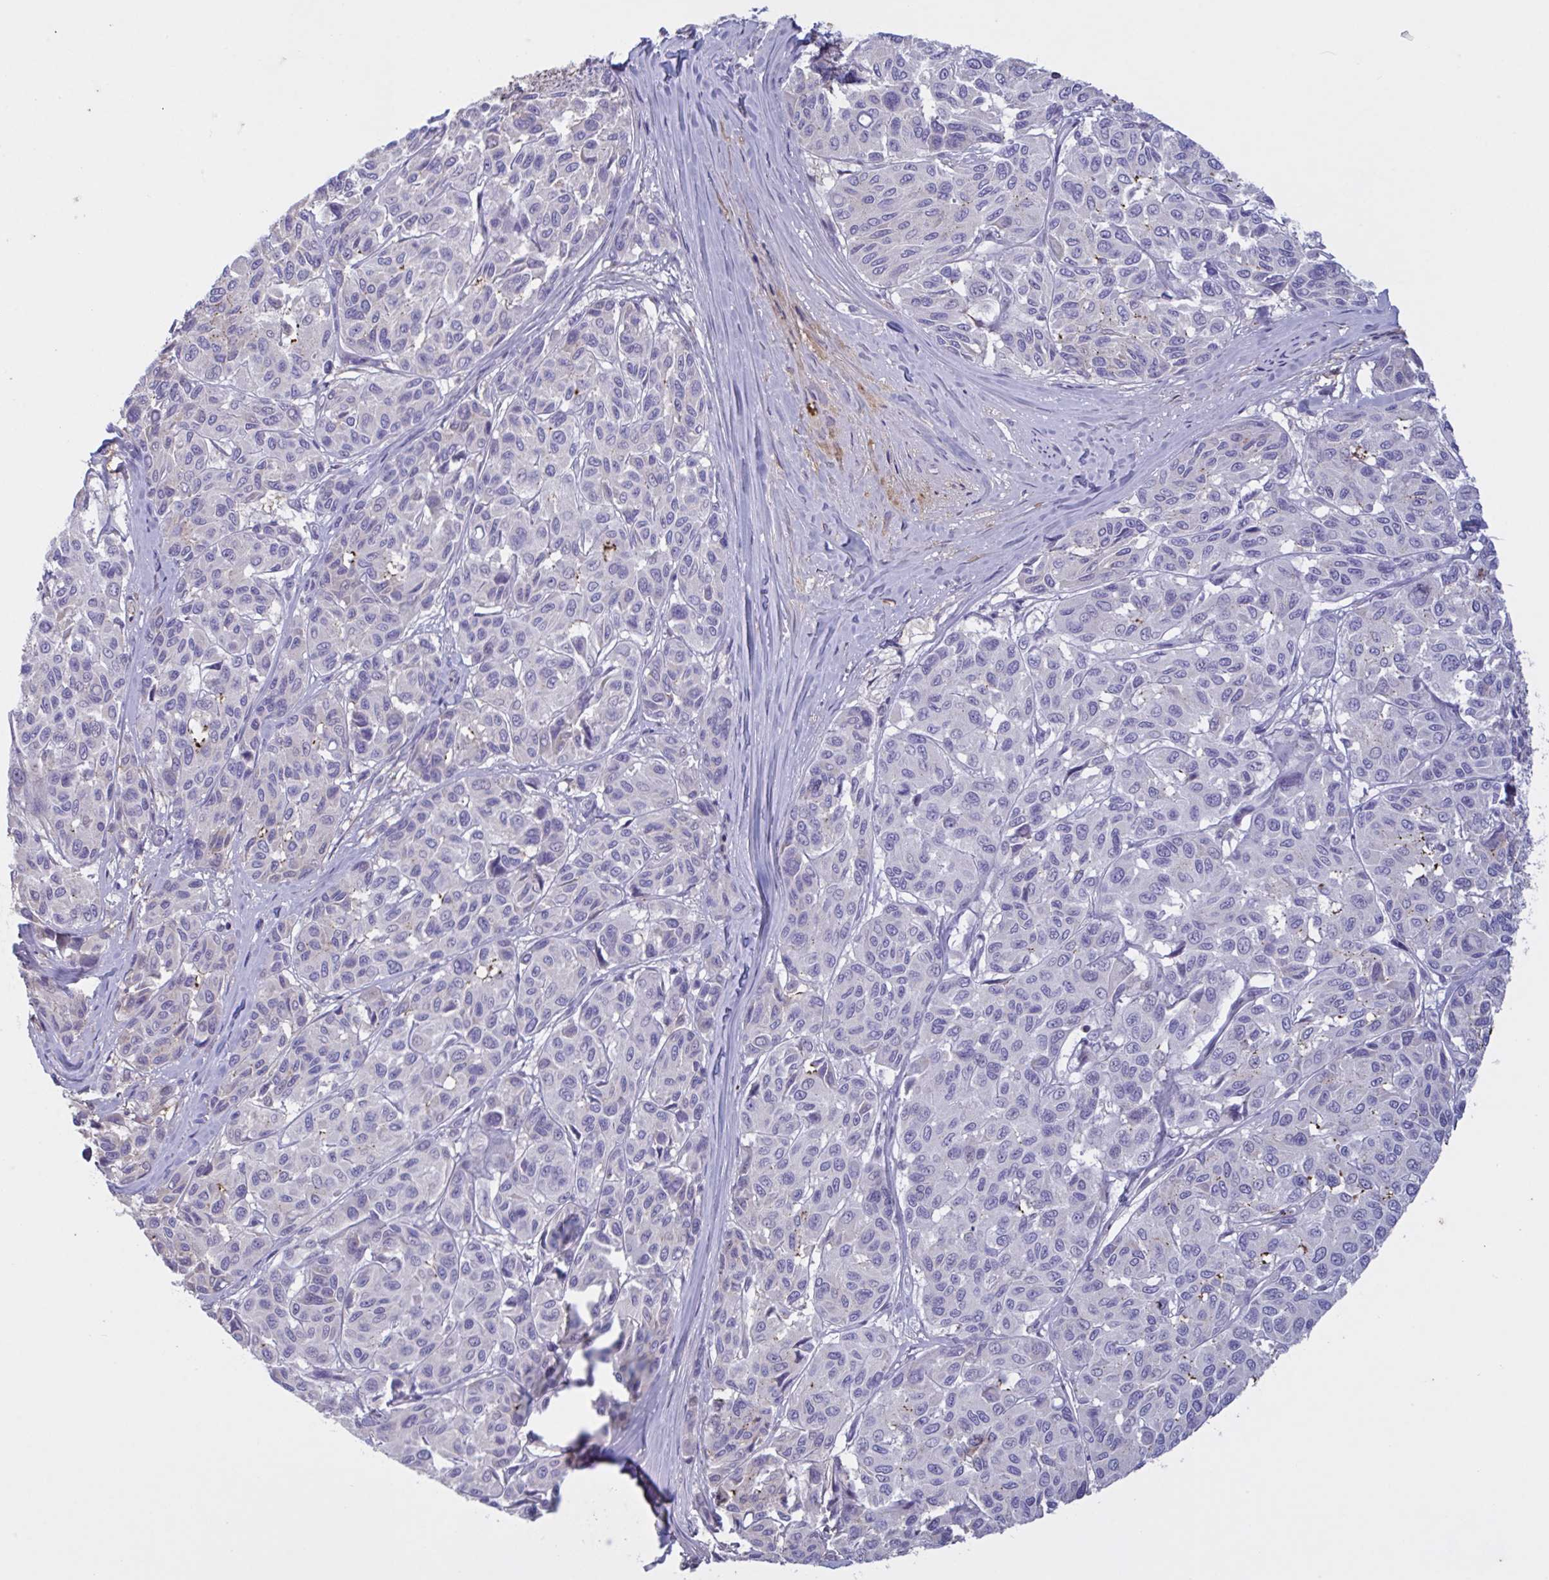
{"staining": {"intensity": "negative", "quantity": "none", "location": "none"}, "tissue": "melanoma", "cell_type": "Tumor cells", "image_type": "cancer", "snomed": [{"axis": "morphology", "description": "Malignant melanoma, NOS"}, {"axis": "topography", "description": "Skin"}], "caption": "Micrograph shows no protein expression in tumor cells of melanoma tissue. (Stains: DAB immunohistochemistry with hematoxylin counter stain, Microscopy: brightfield microscopy at high magnification).", "gene": "IL1R1", "patient": {"sex": "female", "age": 66}}